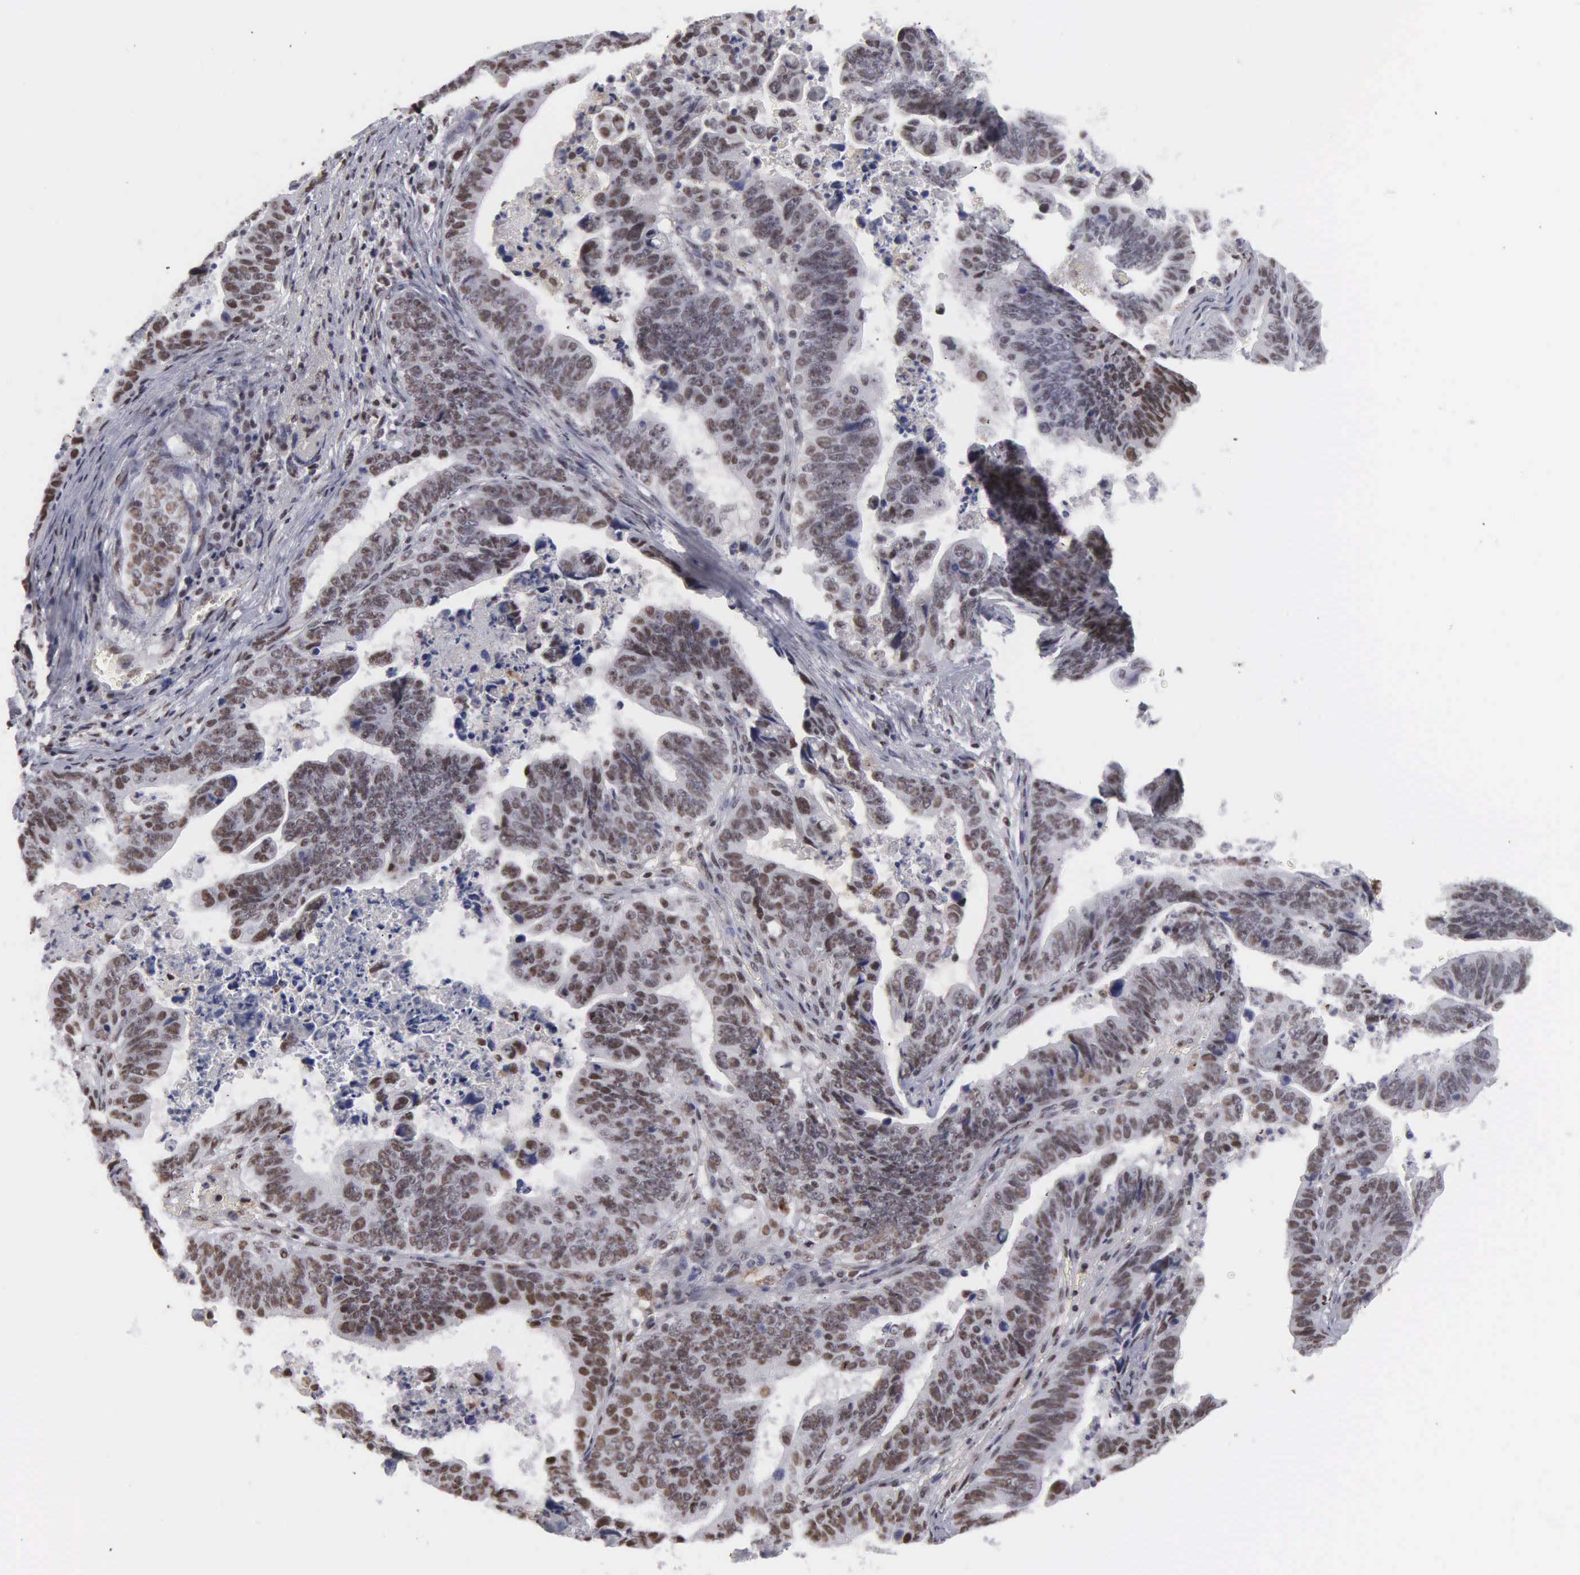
{"staining": {"intensity": "moderate", "quantity": ">75%", "location": "nuclear"}, "tissue": "stomach cancer", "cell_type": "Tumor cells", "image_type": "cancer", "snomed": [{"axis": "morphology", "description": "Adenocarcinoma, NOS"}, {"axis": "topography", "description": "Stomach, upper"}], "caption": "Stomach cancer was stained to show a protein in brown. There is medium levels of moderate nuclear positivity in about >75% of tumor cells.", "gene": "KIAA0586", "patient": {"sex": "female", "age": 50}}